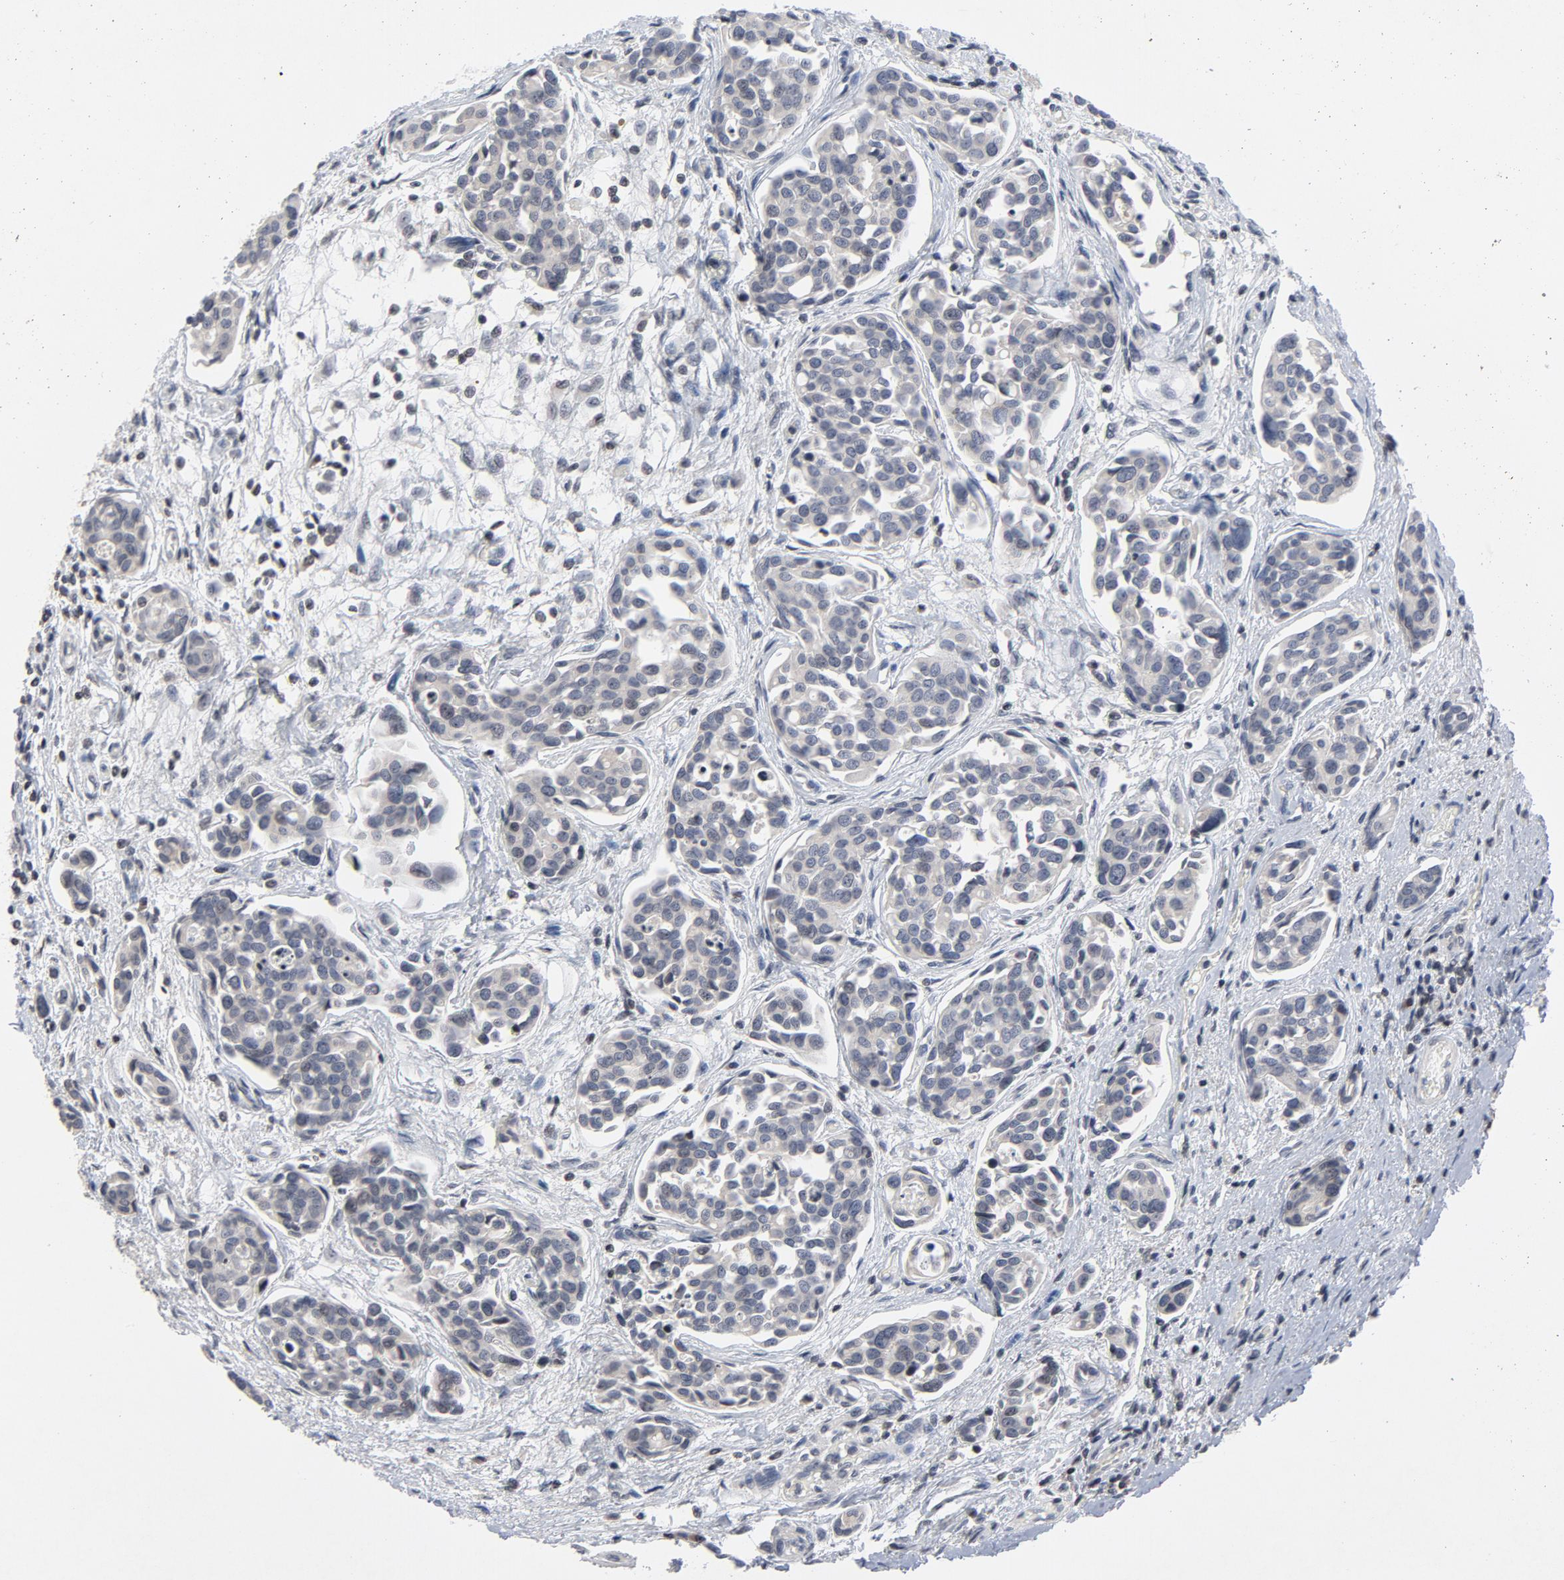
{"staining": {"intensity": "negative", "quantity": "none", "location": "none"}, "tissue": "urothelial cancer", "cell_type": "Tumor cells", "image_type": "cancer", "snomed": [{"axis": "morphology", "description": "Urothelial carcinoma, High grade"}, {"axis": "topography", "description": "Urinary bladder"}], "caption": "High magnification brightfield microscopy of urothelial carcinoma (high-grade) stained with DAB (brown) and counterstained with hematoxylin (blue): tumor cells show no significant expression.", "gene": "TCL1A", "patient": {"sex": "male", "age": 78}}